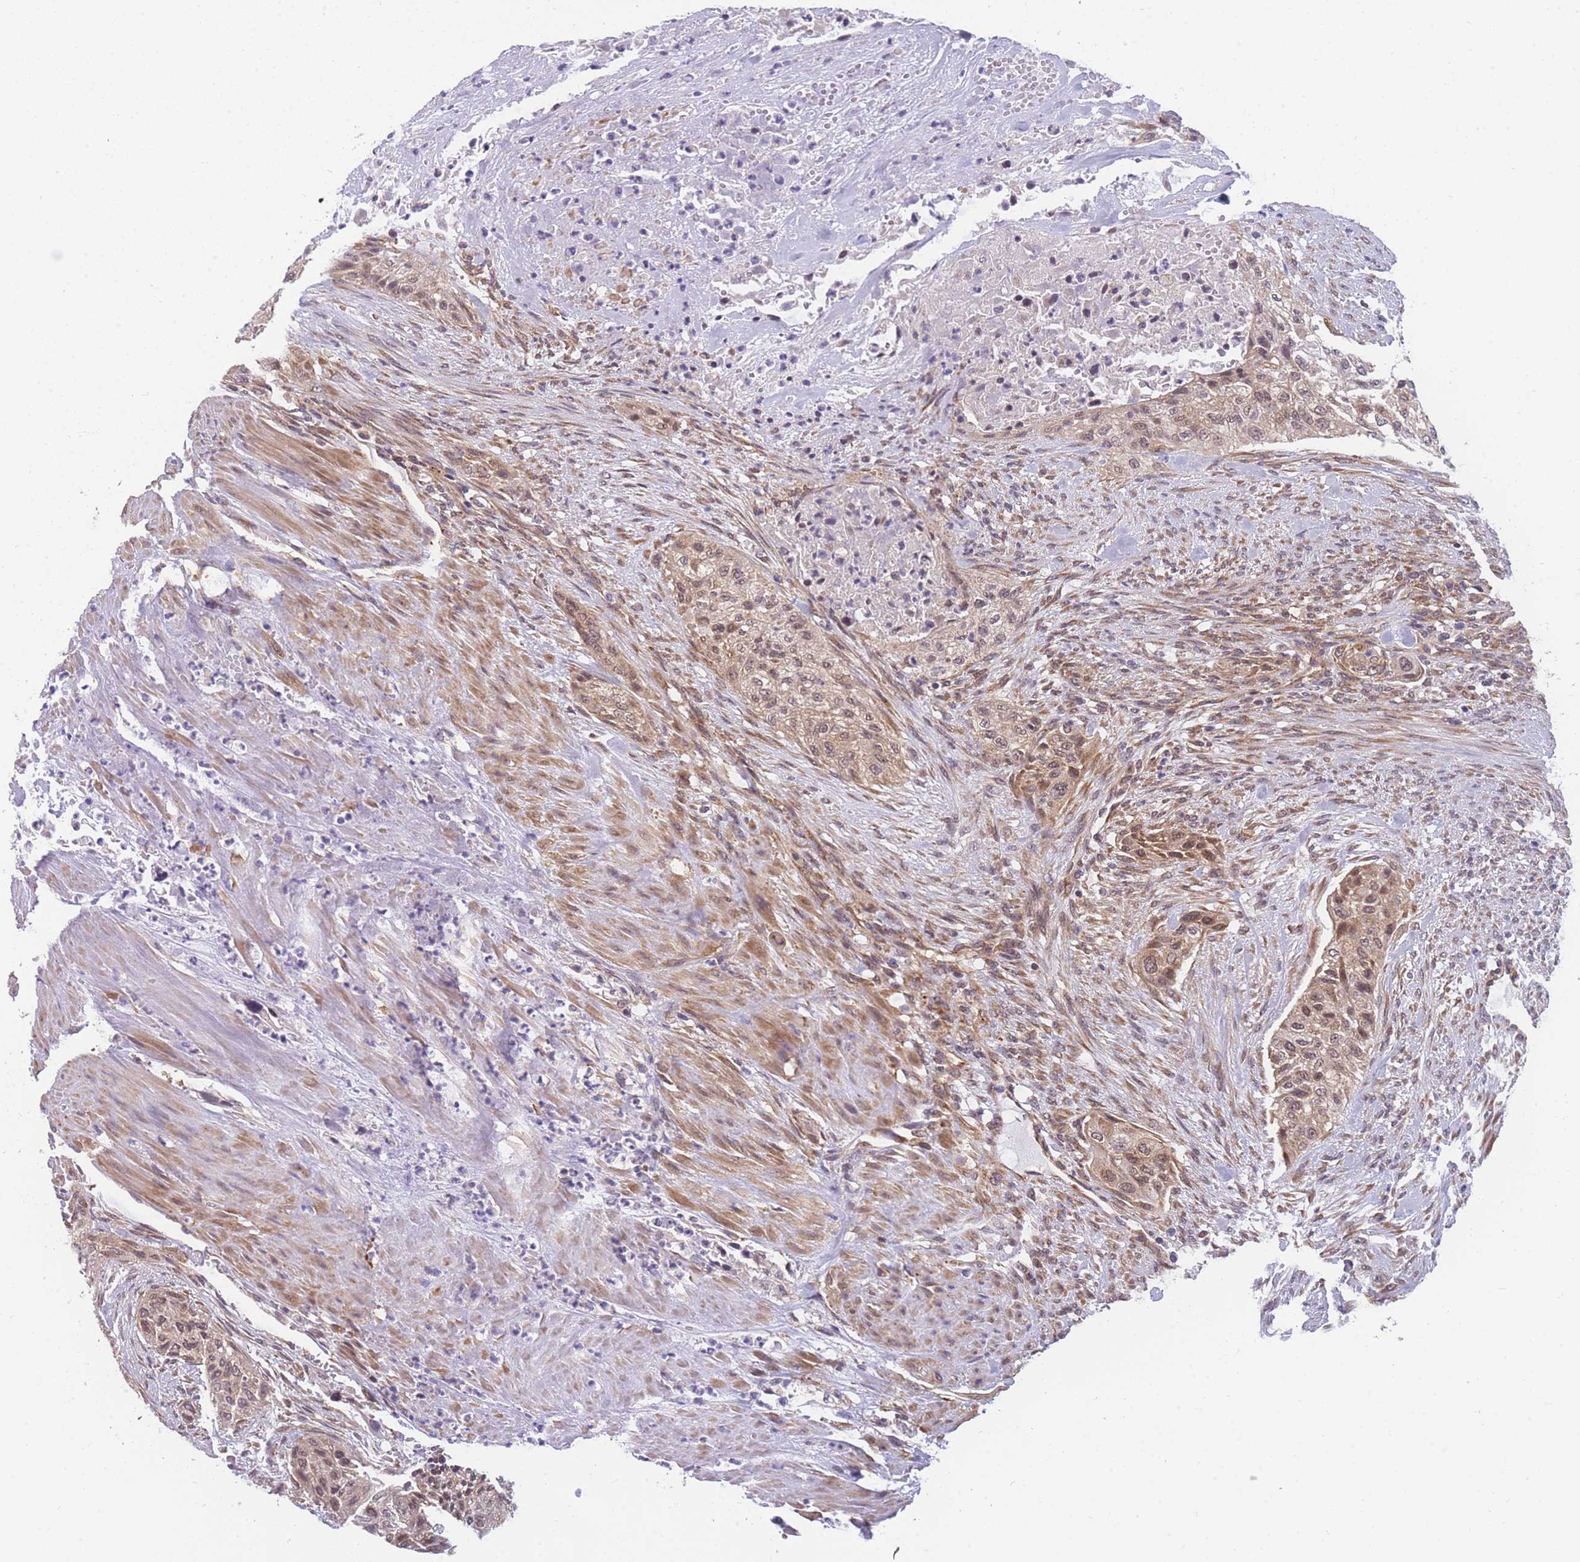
{"staining": {"intensity": "moderate", "quantity": ">75%", "location": "cytoplasmic/membranous,nuclear"}, "tissue": "urothelial cancer", "cell_type": "Tumor cells", "image_type": "cancer", "snomed": [{"axis": "morphology", "description": "Urothelial carcinoma, High grade"}, {"axis": "topography", "description": "Urinary bladder"}], "caption": "Immunohistochemical staining of urothelial cancer shows moderate cytoplasmic/membranous and nuclear protein expression in about >75% of tumor cells.", "gene": "MRPL23", "patient": {"sex": "male", "age": 35}}